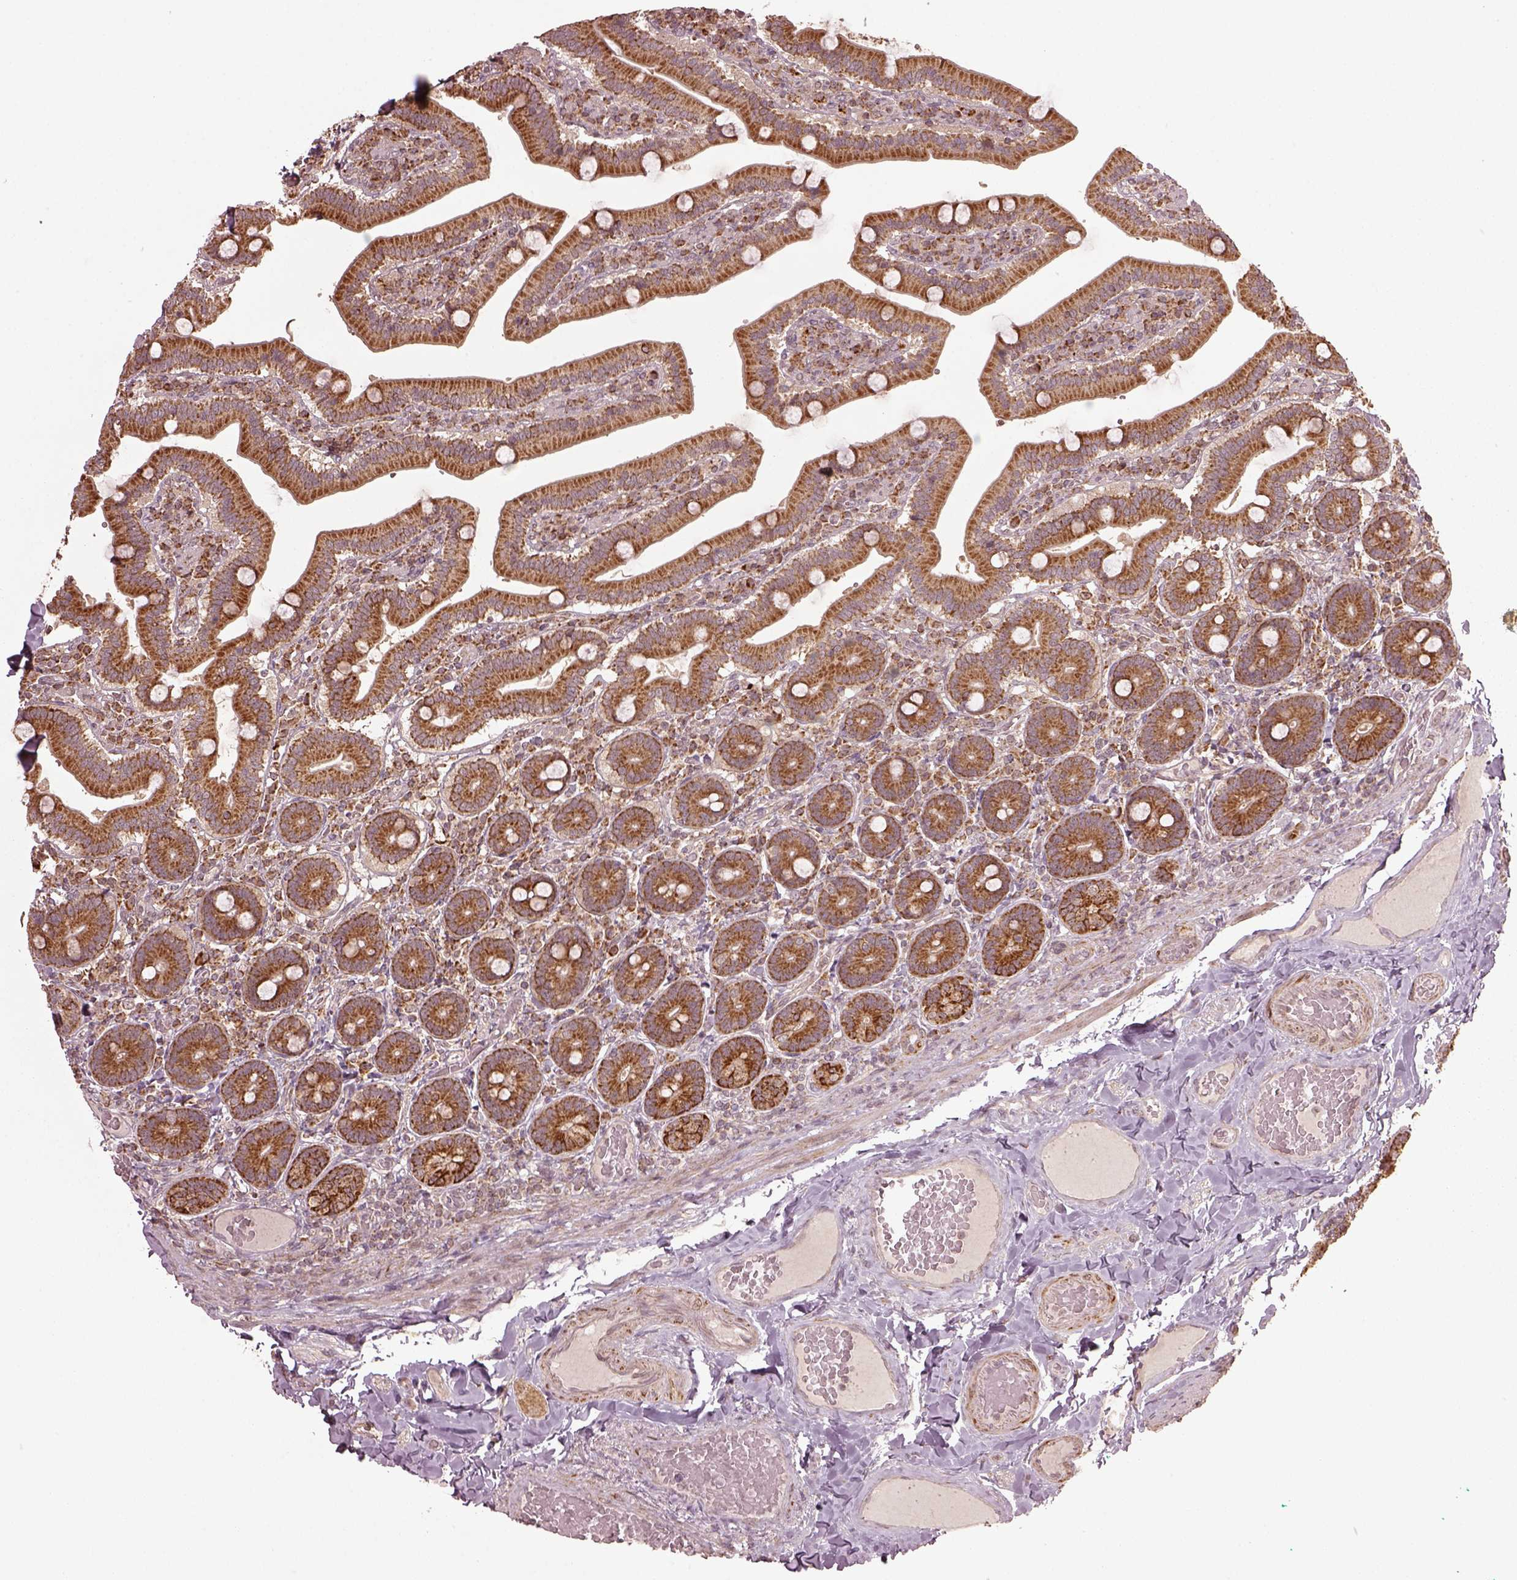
{"staining": {"intensity": "strong", "quantity": ">75%", "location": "cytoplasmic/membranous"}, "tissue": "duodenum", "cell_type": "Glandular cells", "image_type": "normal", "snomed": [{"axis": "morphology", "description": "Normal tissue, NOS"}, {"axis": "topography", "description": "Duodenum"}], "caption": "A brown stain highlights strong cytoplasmic/membranous positivity of a protein in glandular cells of benign duodenum.", "gene": "SEL1L3", "patient": {"sex": "female", "age": 62}}